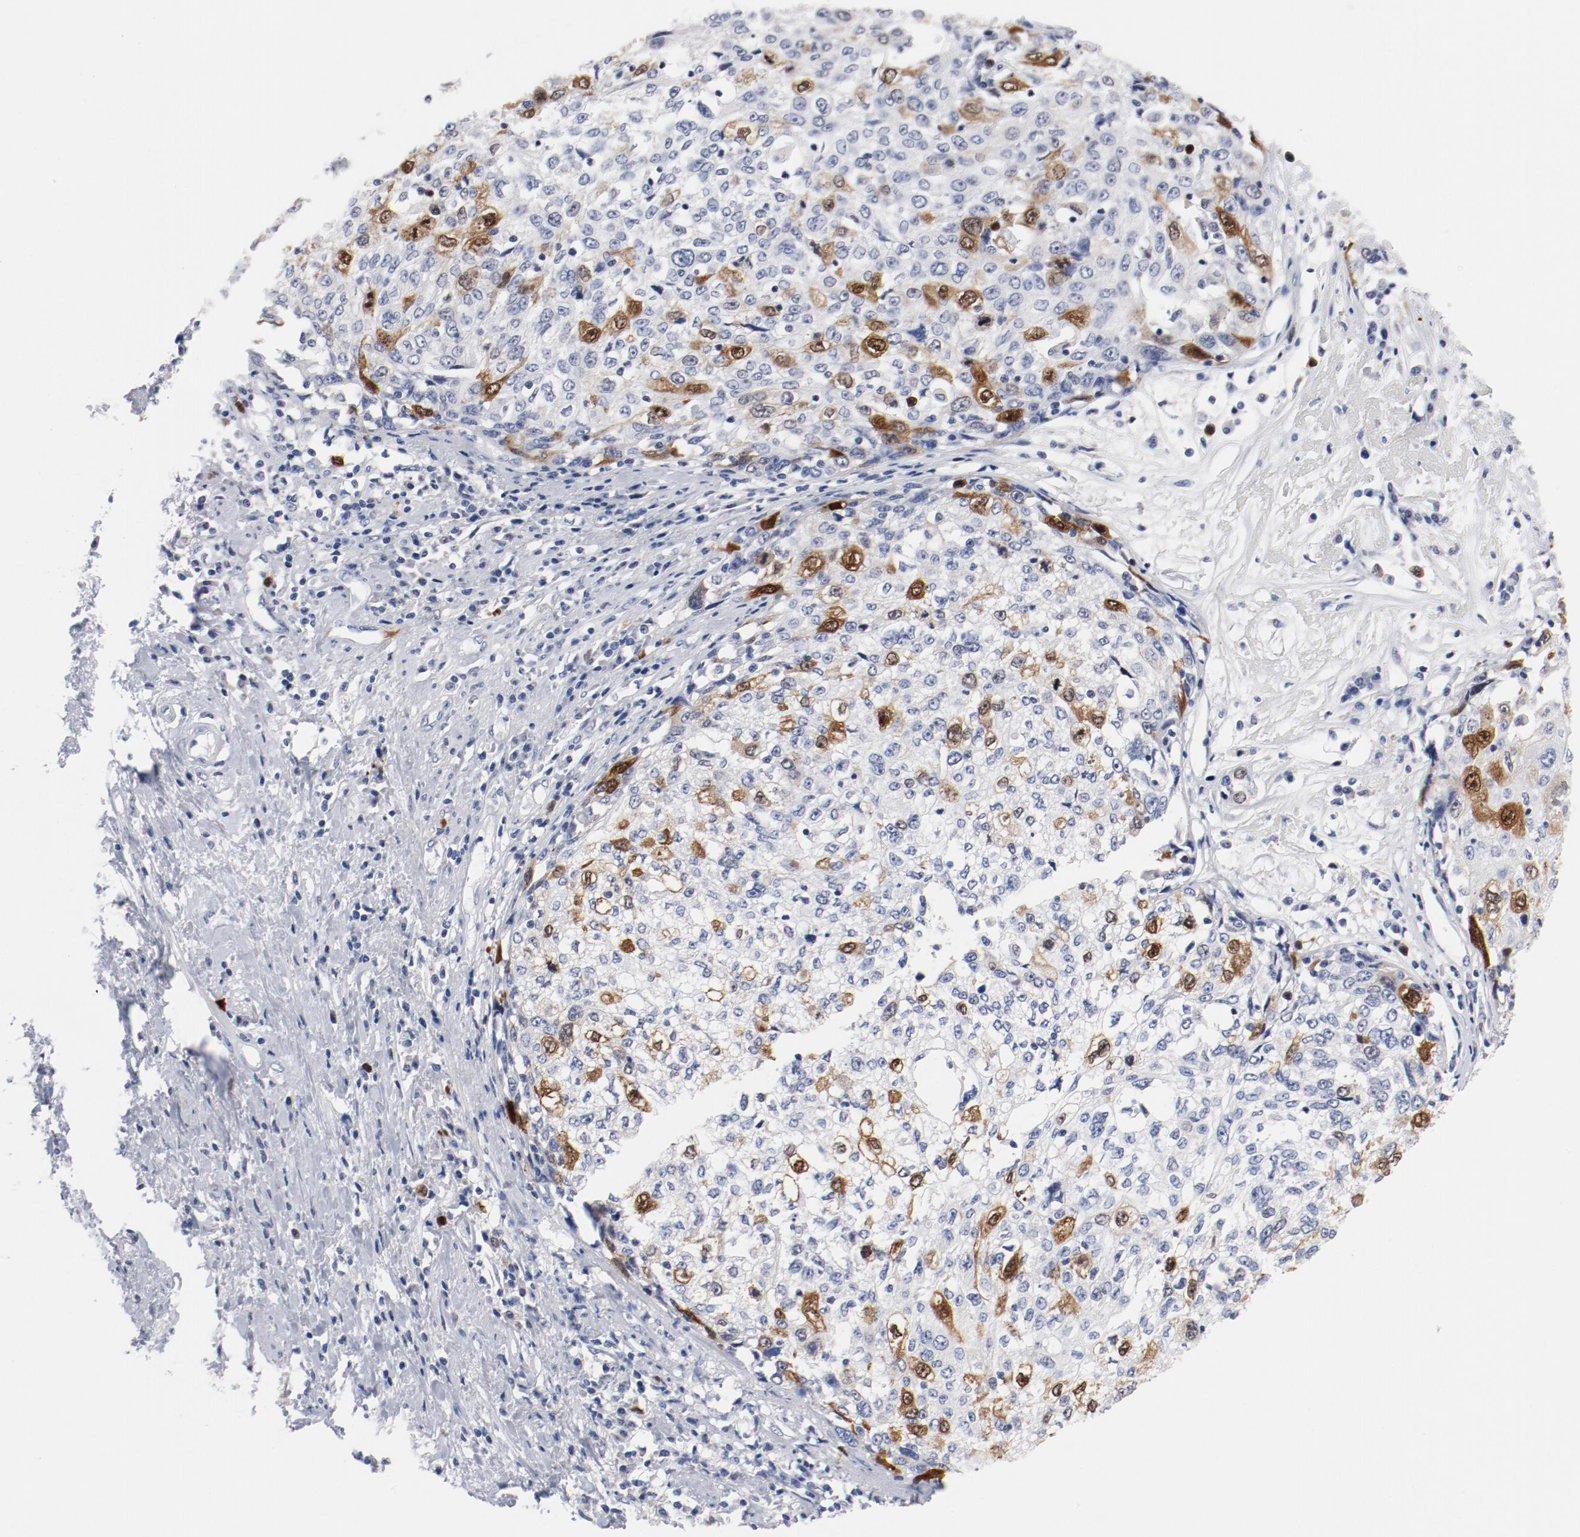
{"staining": {"intensity": "moderate", "quantity": "25%-75%", "location": "nuclear"}, "tissue": "cervical cancer", "cell_type": "Tumor cells", "image_type": "cancer", "snomed": [{"axis": "morphology", "description": "Squamous cell carcinoma, NOS"}, {"axis": "topography", "description": "Cervix"}], "caption": "This image reveals cervical cancer stained with immunohistochemistry to label a protein in brown. The nuclear of tumor cells show moderate positivity for the protein. Nuclei are counter-stained blue.", "gene": "CDC20", "patient": {"sex": "female", "age": 57}}